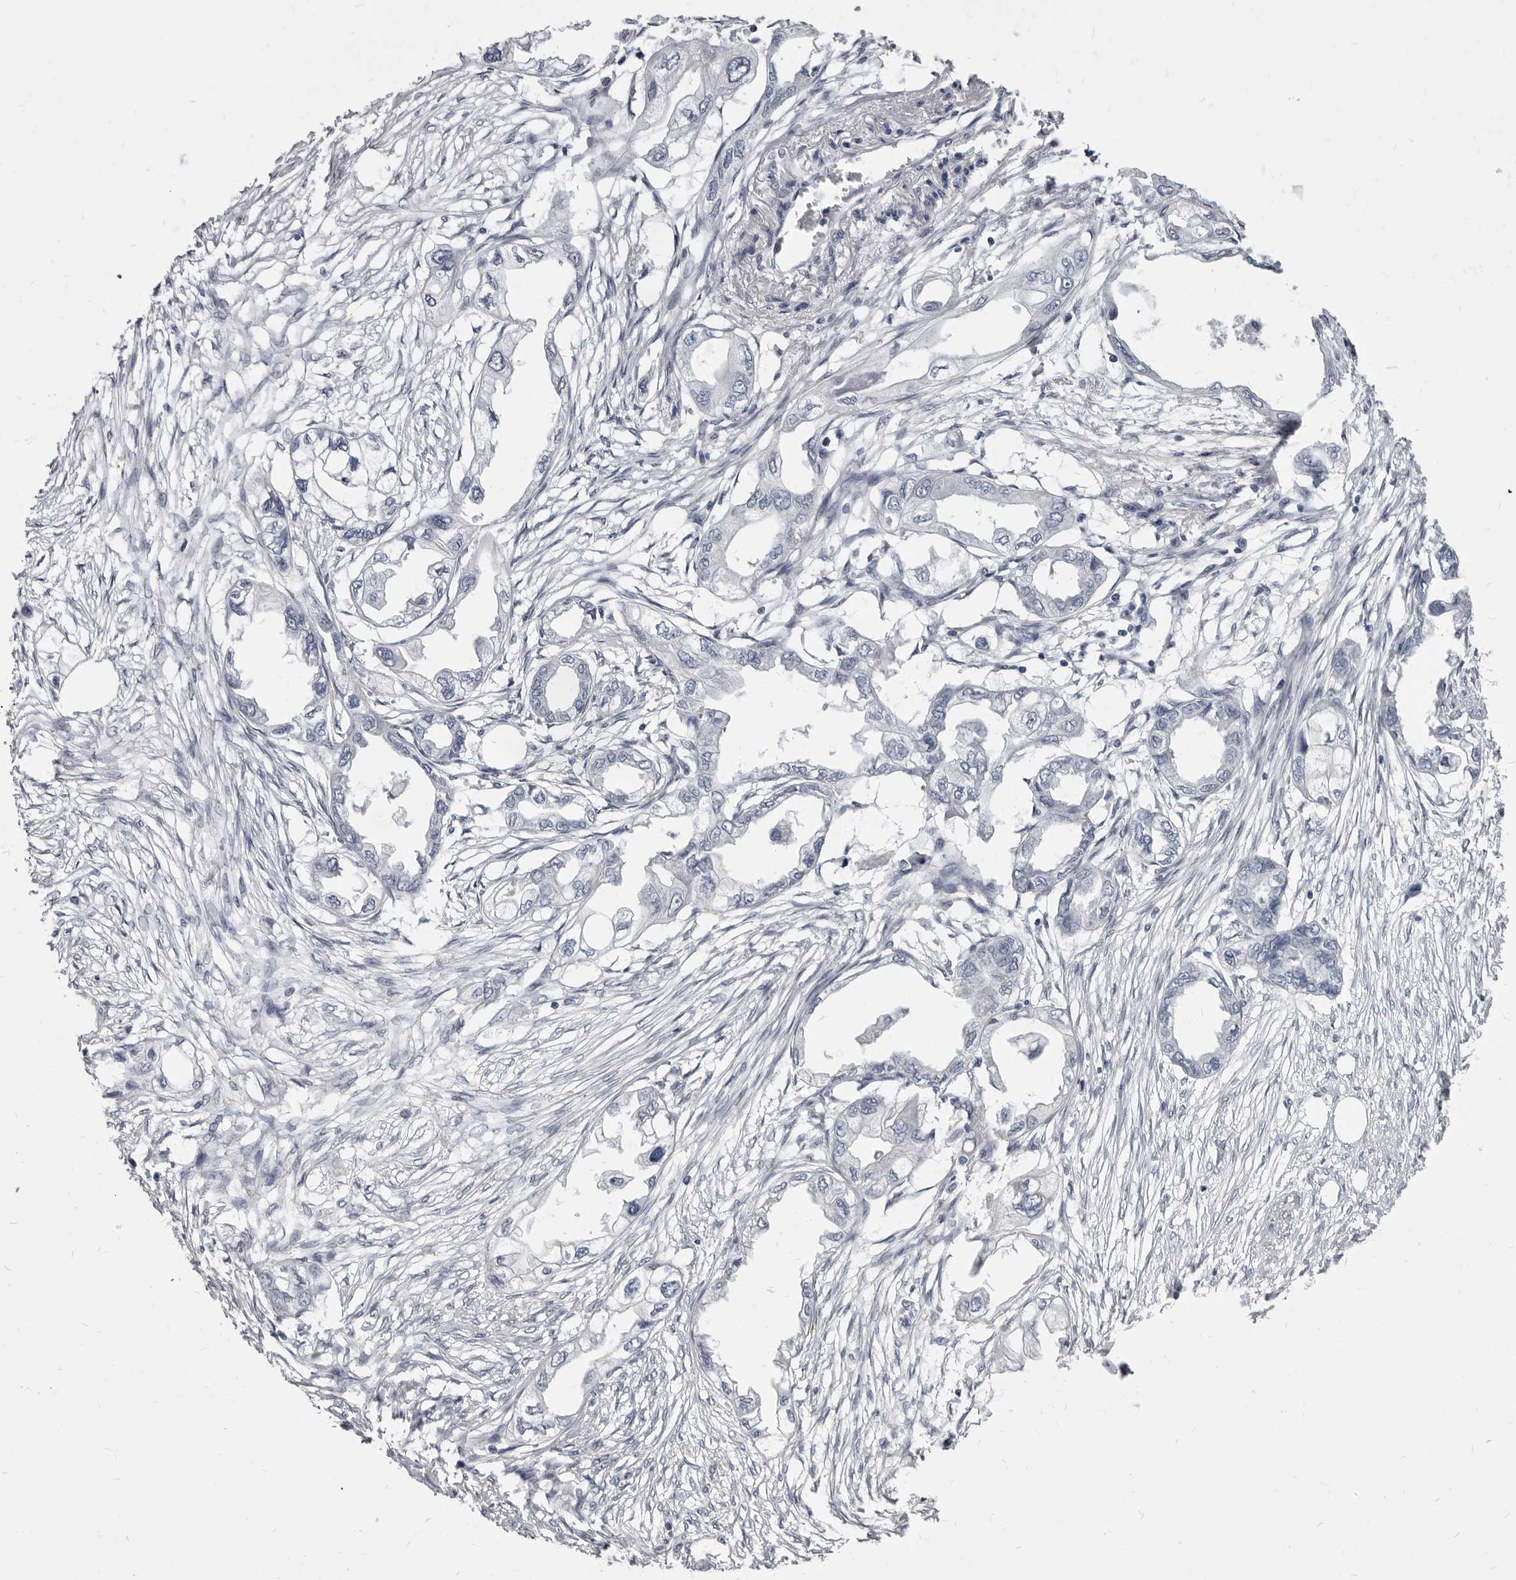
{"staining": {"intensity": "negative", "quantity": "none", "location": "none"}, "tissue": "endometrial cancer", "cell_type": "Tumor cells", "image_type": "cancer", "snomed": [{"axis": "morphology", "description": "Adenocarcinoma, NOS"}, {"axis": "morphology", "description": "Adenocarcinoma, metastatic, NOS"}, {"axis": "topography", "description": "Adipose tissue"}, {"axis": "topography", "description": "Endometrium"}], "caption": "This histopathology image is of metastatic adenocarcinoma (endometrial) stained with IHC to label a protein in brown with the nuclei are counter-stained blue. There is no expression in tumor cells.", "gene": "MRGPRF", "patient": {"sex": "female", "age": 67}}